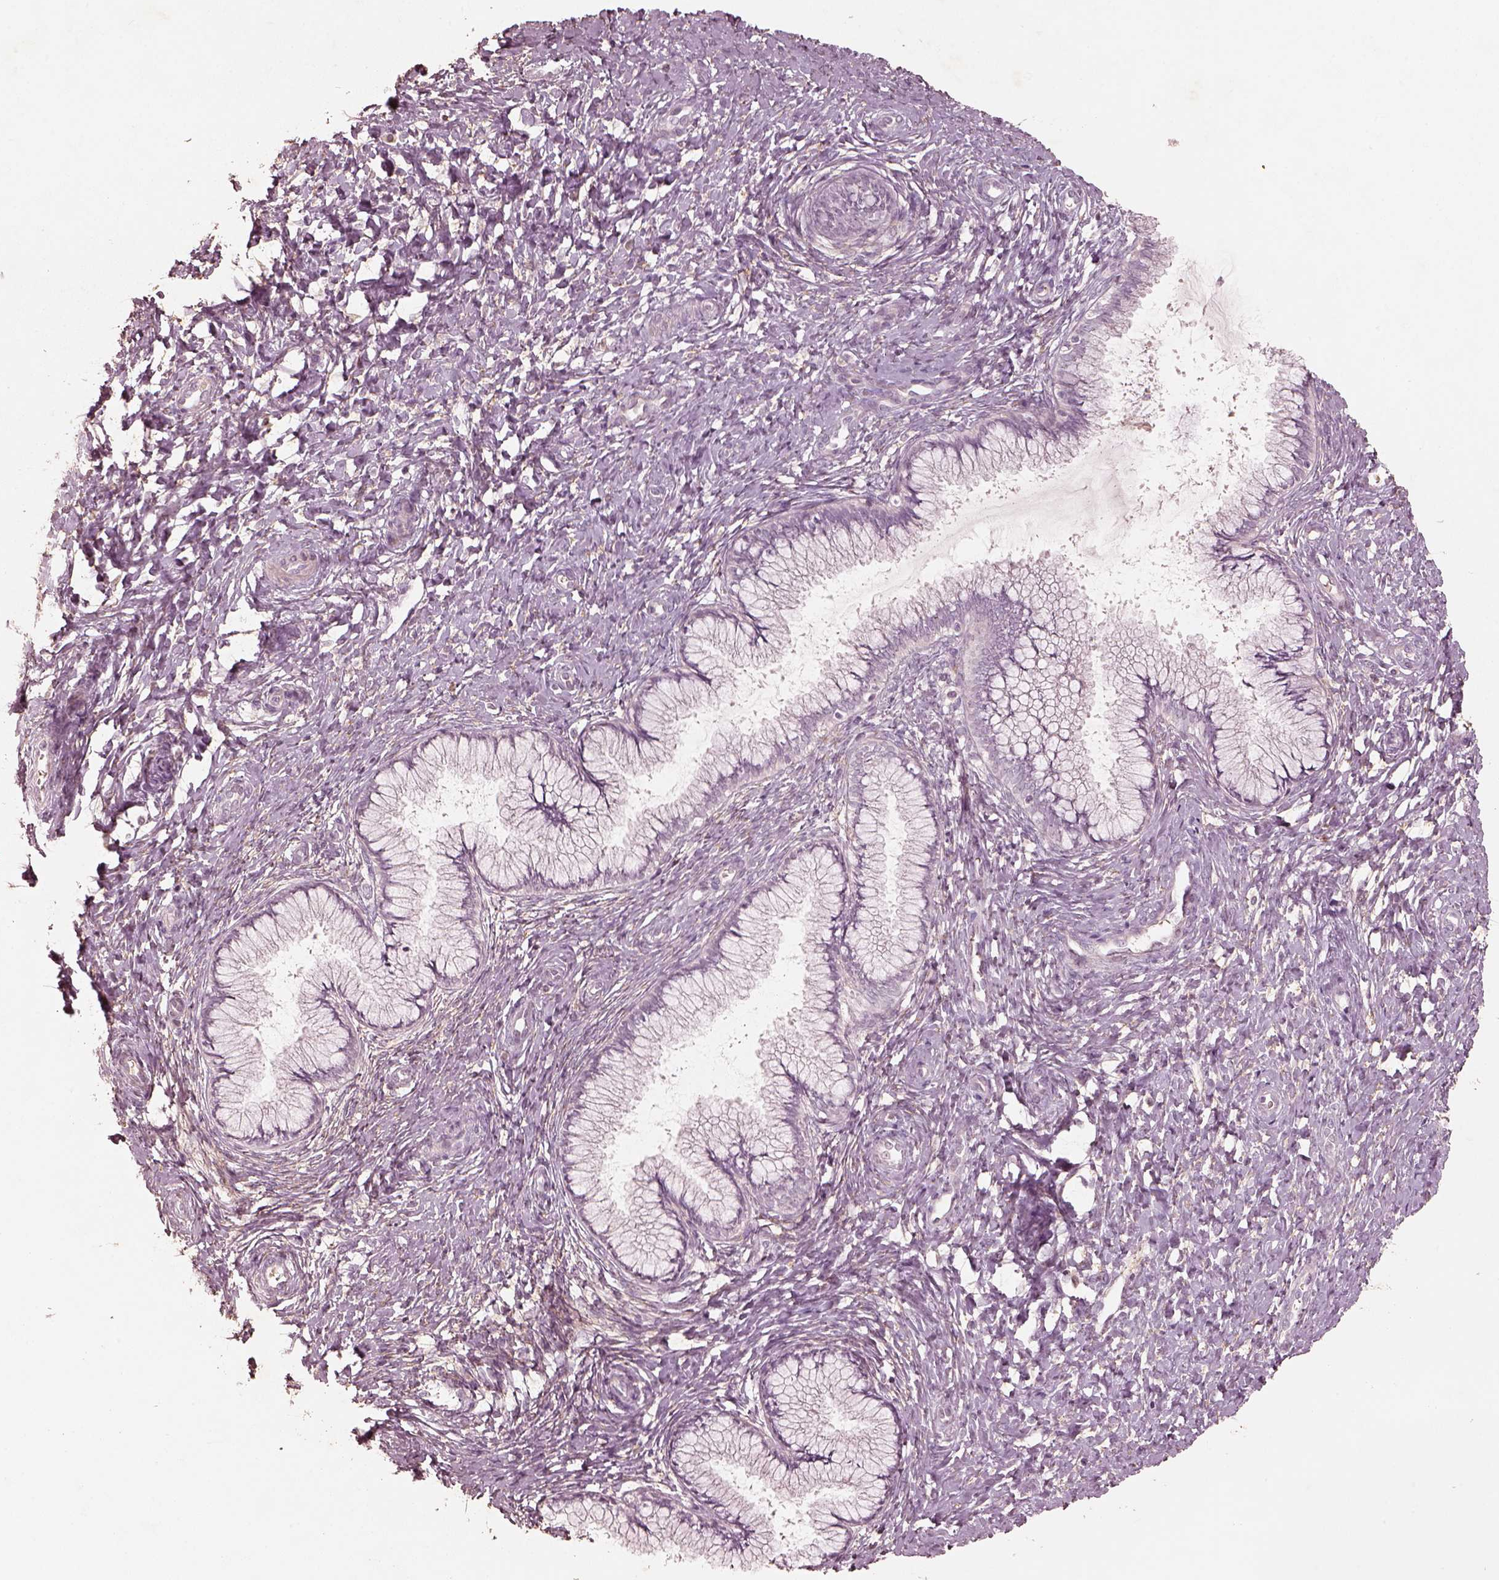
{"staining": {"intensity": "negative", "quantity": "none", "location": "none"}, "tissue": "cervix", "cell_type": "Glandular cells", "image_type": "normal", "snomed": [{"axis": "morphology", "description": "Normal tissue, NOS"}, {"axis": "topography", "description": "Cervix"}], "caption": "The IHC image has no significant expression in glandular cells of cervix. The staining is performed using DAB brown chromogen with nuclei counter-stained in using hematoxylin.", "gene": "MADCAM1", "patient": {"sex": "female", "age": 37}}